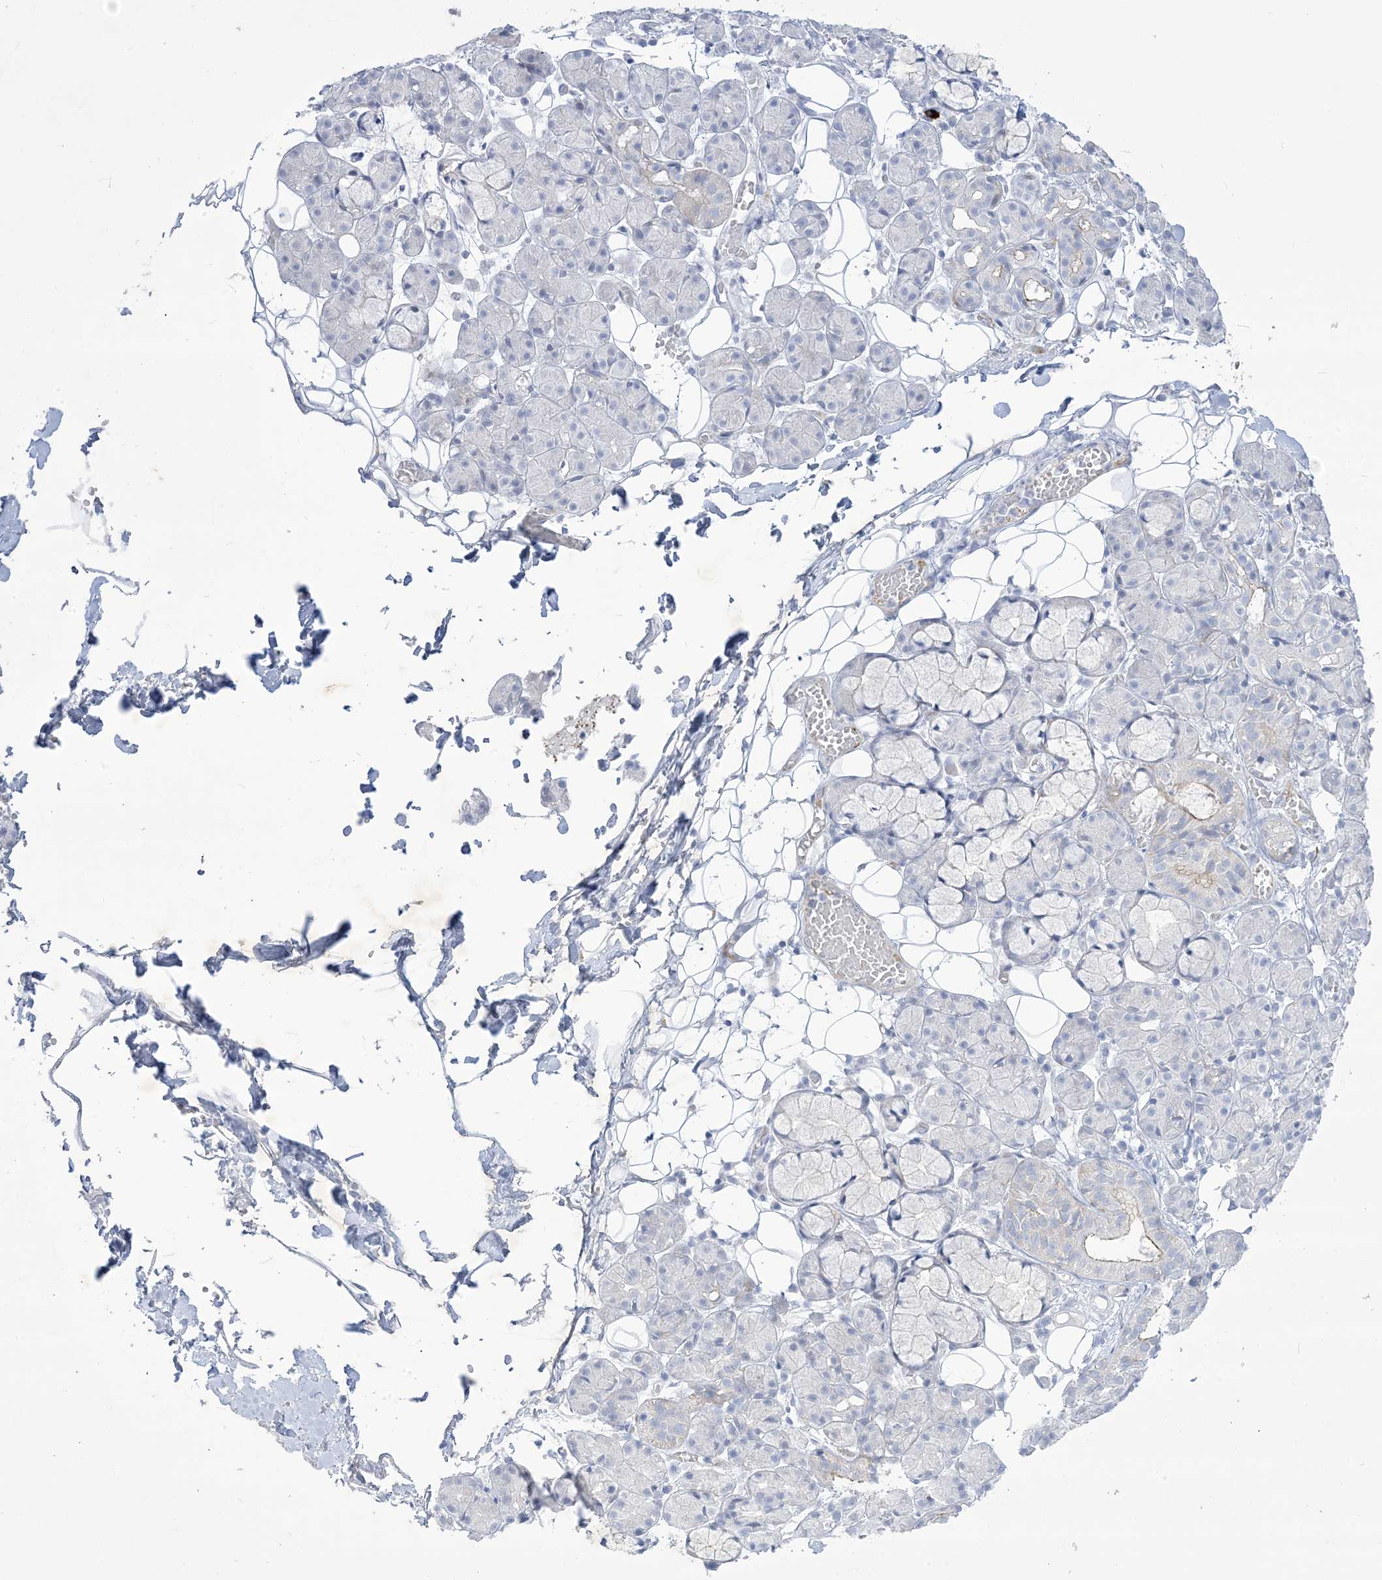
{"staining": {"intensity": "weak", "quantity": "<25%", "location": "cytoplasmic/membranous"}, "tissue": "salivary gland", "cell_type": "Glandular cells", "image_type": "normal", "snomed": [{"axis": "morphology", "description": "Normal tissue, NOS"}, {"axis": "topography", "description": "Salivary gland"}], "caption": "An image of salivary gland stained for a protein reveals no brown staining in glandular cells. (DAB immunohistochemistry visualized using brightfield microscopy, high magnification).", "gene": "B3GNT7", "patient": {"sex": "male", "age": 63}}